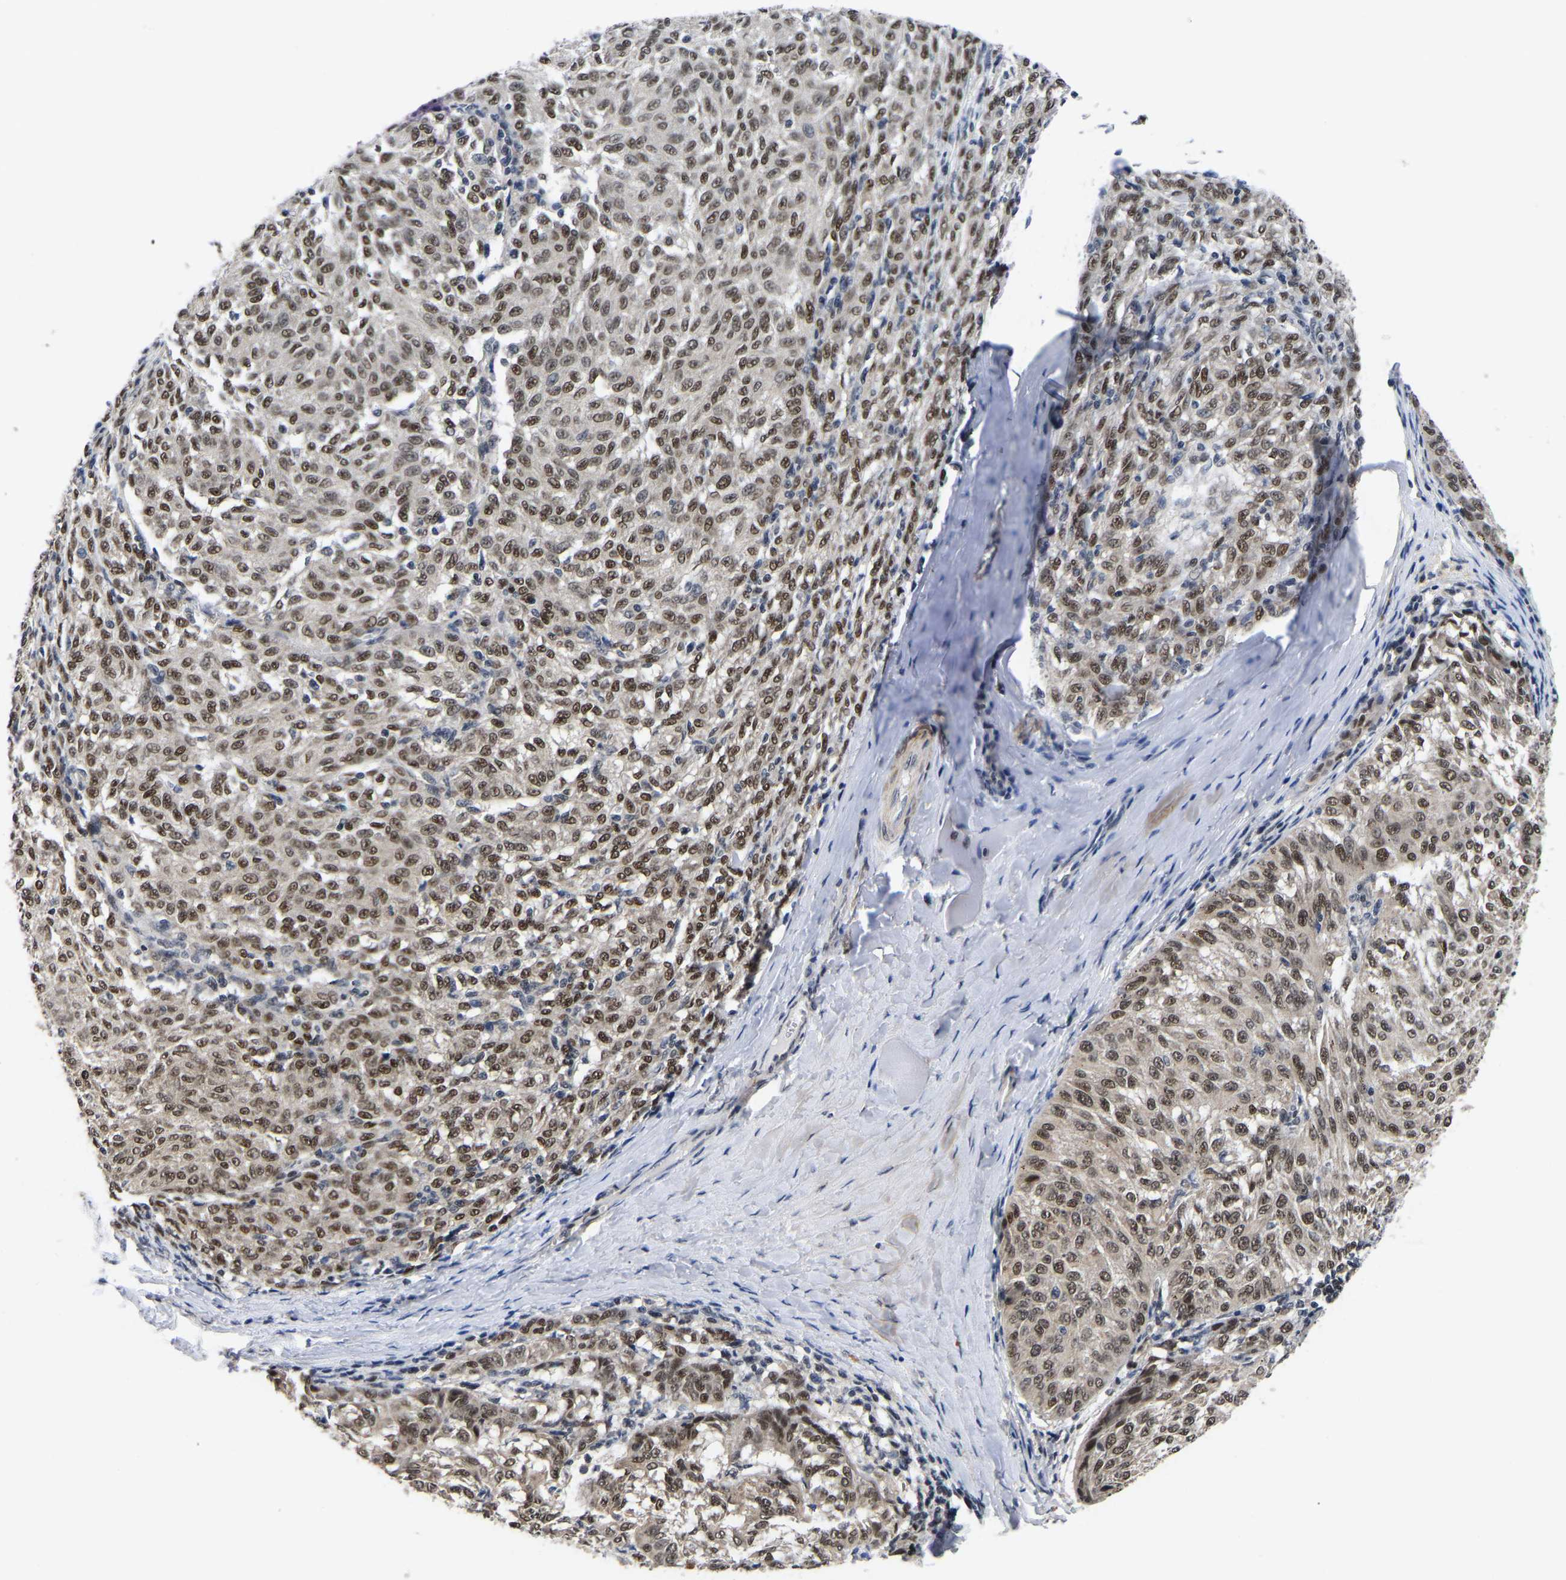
{"staining": {"intensity": "moderate", "quantity": ">75%", "location": "nuclear"}, "tissue": "melanoma", "cell_type": "Tumor cells", "image_type": "cancer", "snomed": [{"axis": "morphology", "description": "Malignant melanoma, NOS"}, {"axis": "topography", "description": "Skin"}], "caption": "Protein expression analysis of malignant melanoma shows moderate nuclear staining in approximately >75% of tumor cells. The staining is performed using DAB brown chromogen to label protein expression. The nuclei are counter-stained blue using hematoxylin.", "gene": "METTL16", "patient": {"sex": "female", "age": 72}}